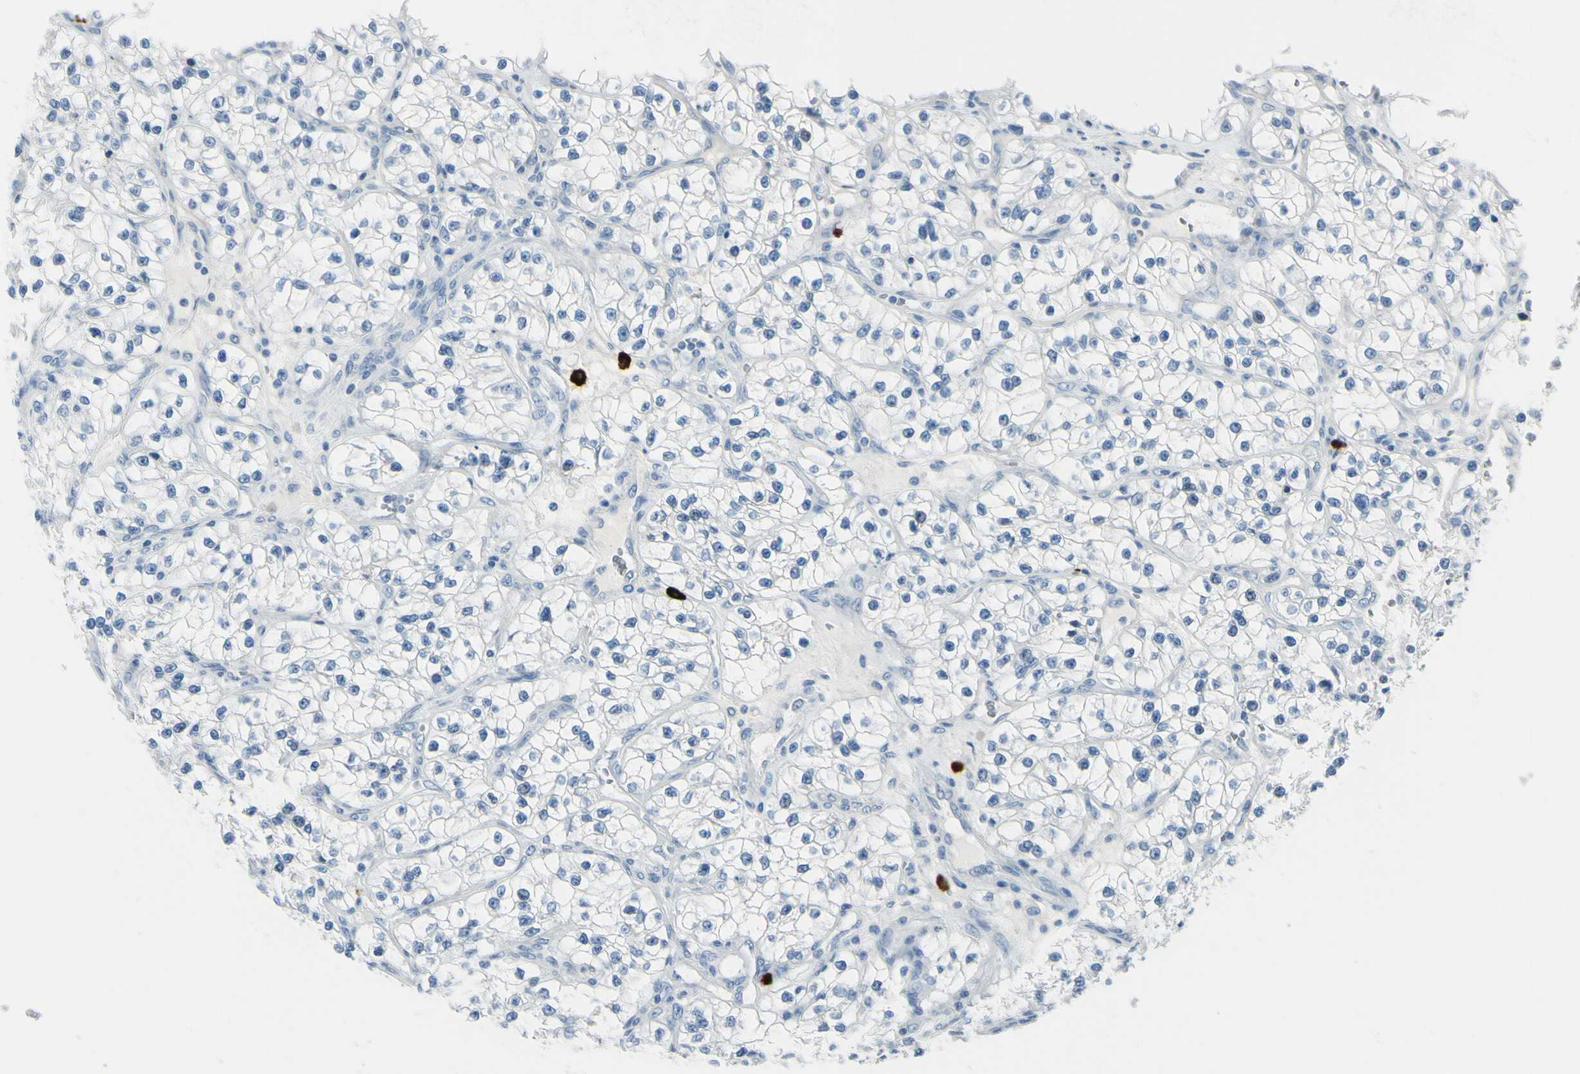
{"staining": {"intensity": "negative", "quantity": "none", "location": "none"}, "tissue": "renal cancer", "cell_type": "Tumor cells", "image_type": "cancer", "snomed": [{"axis": "morphology", "description": "Adenocarcinoma, NOS"}, {"axis": "topography", "description": "Kidney"}], "caption": "Immunohistochemistry (IHC) micrograph of renal cancer stained for a protein (brown), which reveals no expression in tumor cells.", "gene": "DLG4", "patient": {"sex": "female", "age": 57}}